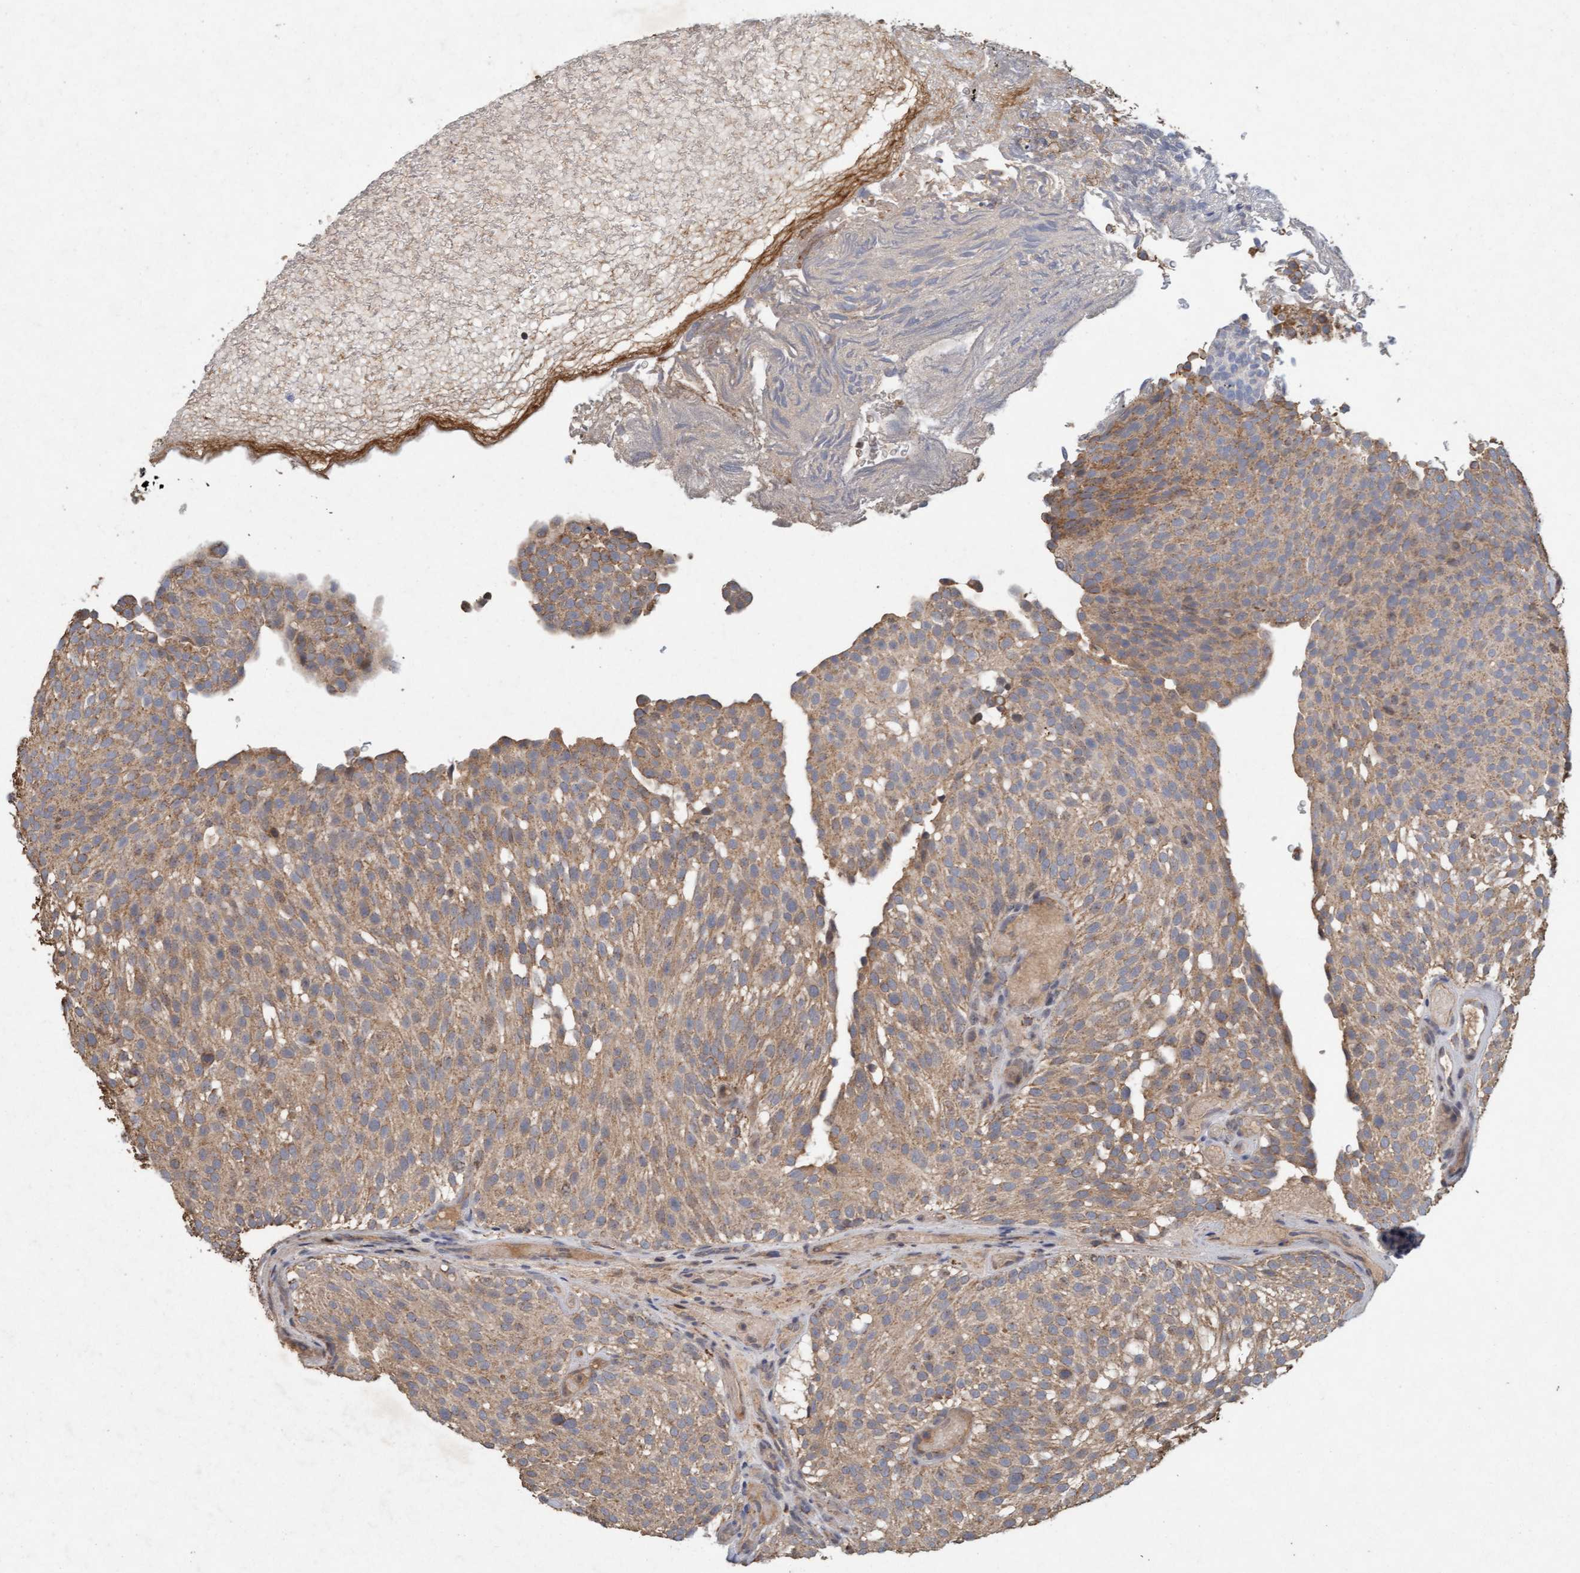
{"staining": {"intensity": "weak", "quantity": ">75%", "location": "cytoplasmic/membranous"}, "tissue": "urothelial cancer", "cell_type": "Tumor cells", "image_type": "cancer", "snomed": [{"axis": "morphology", "description": "Urothelial carcinoma, Low grade"}, {"axis": "topography", "description": "Urinary bladder"}], "caption": "The histopathology image demonstrates staining of urothelial cancer, revealing weak cytoplasmic/membranous protein expression (brown color) within tumor cells.", "gene": "VSIG8", "patient": {"sex": "male", "age": 78}}